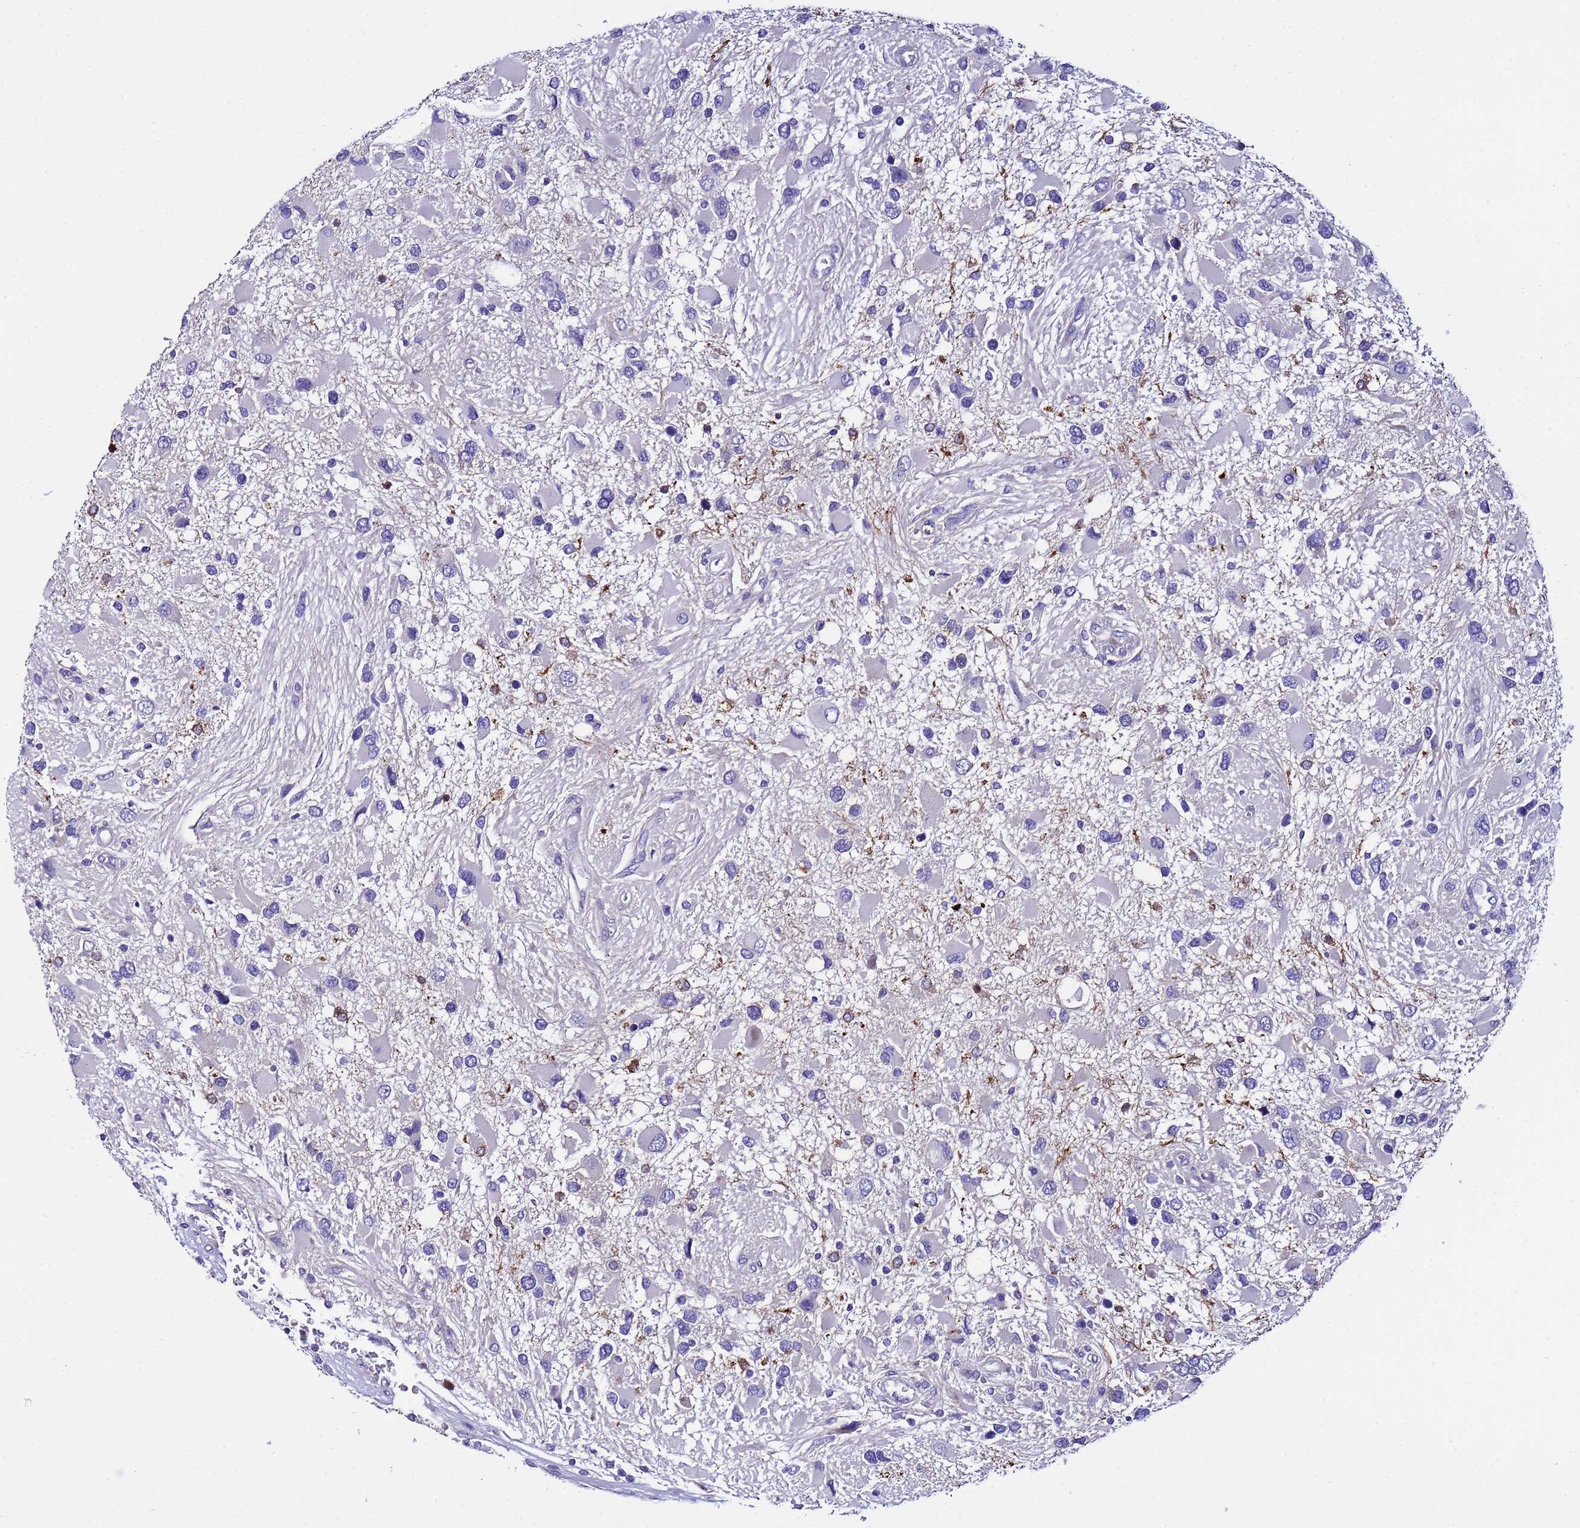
{"staining": {"intensity": "negative", "quantity": "none", "location": "none"}, "tissue": "glioma", "cell_type": "Tumor cells", "image_type": "cancer", "snomed": [{"axis": "morphology", "description": "Glioma, malignant, High grade"}, {"axis": "topography", "description": "Brain"}], "caption": "Human glioma stained for a protein using immunohistochemistry (IHC) demonstrates no staining in tumor cells.", "gene": "IGSF11", "patient": {"sex": "male", "age": 53}}